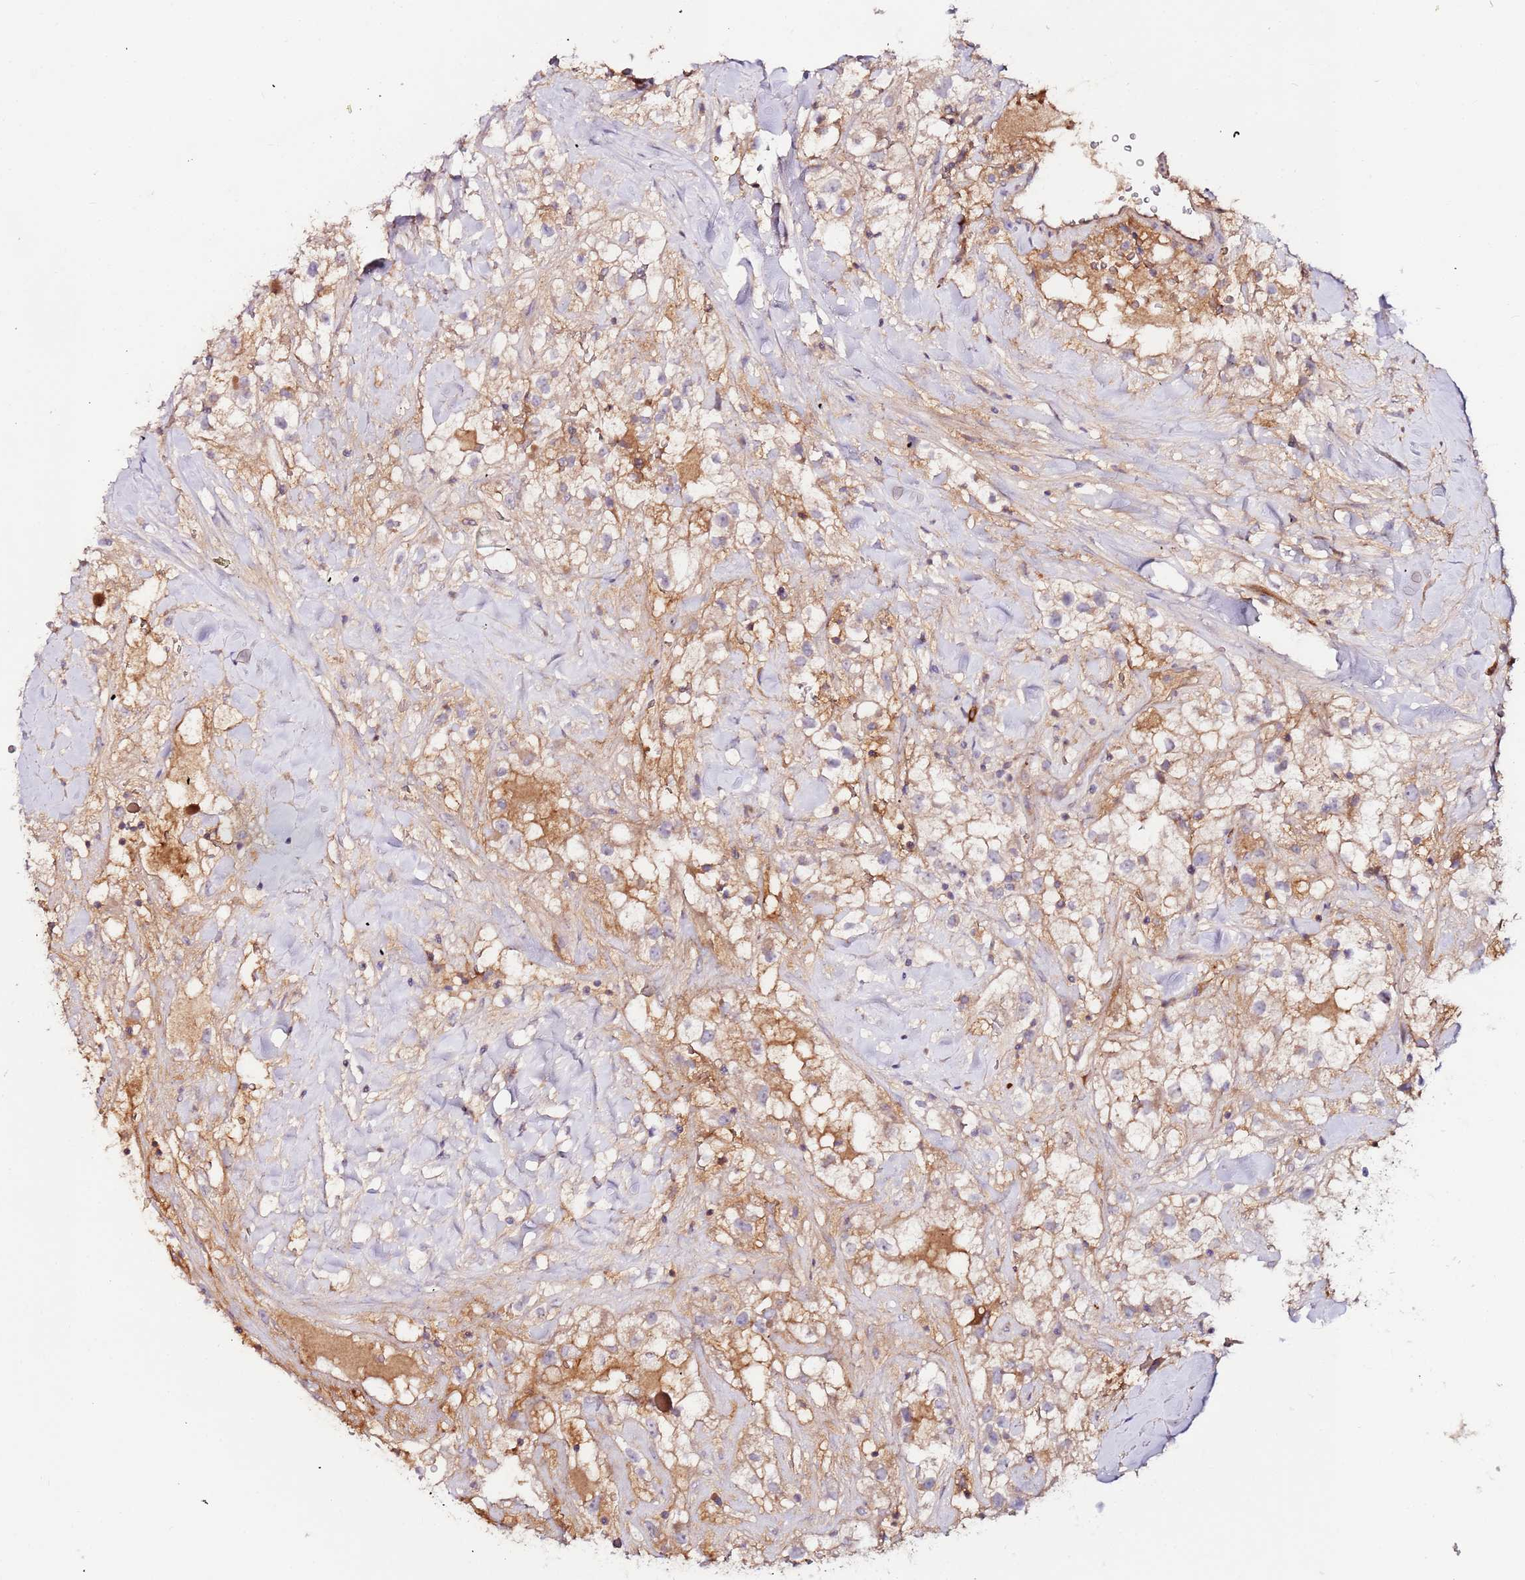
{"staining": {"intensity": "weak", "quantity": "25%-75%", "location": "cytoplasmic/membranous"}, "tissue": "renal cancer", "cell_type": "Tumor cells", "image_type": "cancer", "snomed": [{"axis": "morphology", "description": "Adenocarcinoma, NOS"}, {"axis": "topography", "description": "Kidney"}], "caption": "This is a micrograph of immunohistochemistry staining of renal cancer, which shows weak positivity in the cytoplasmic/membranous of tumor cells.", "gene": "FLVCR1", "patient": {"sex": "male", "age": 59}}